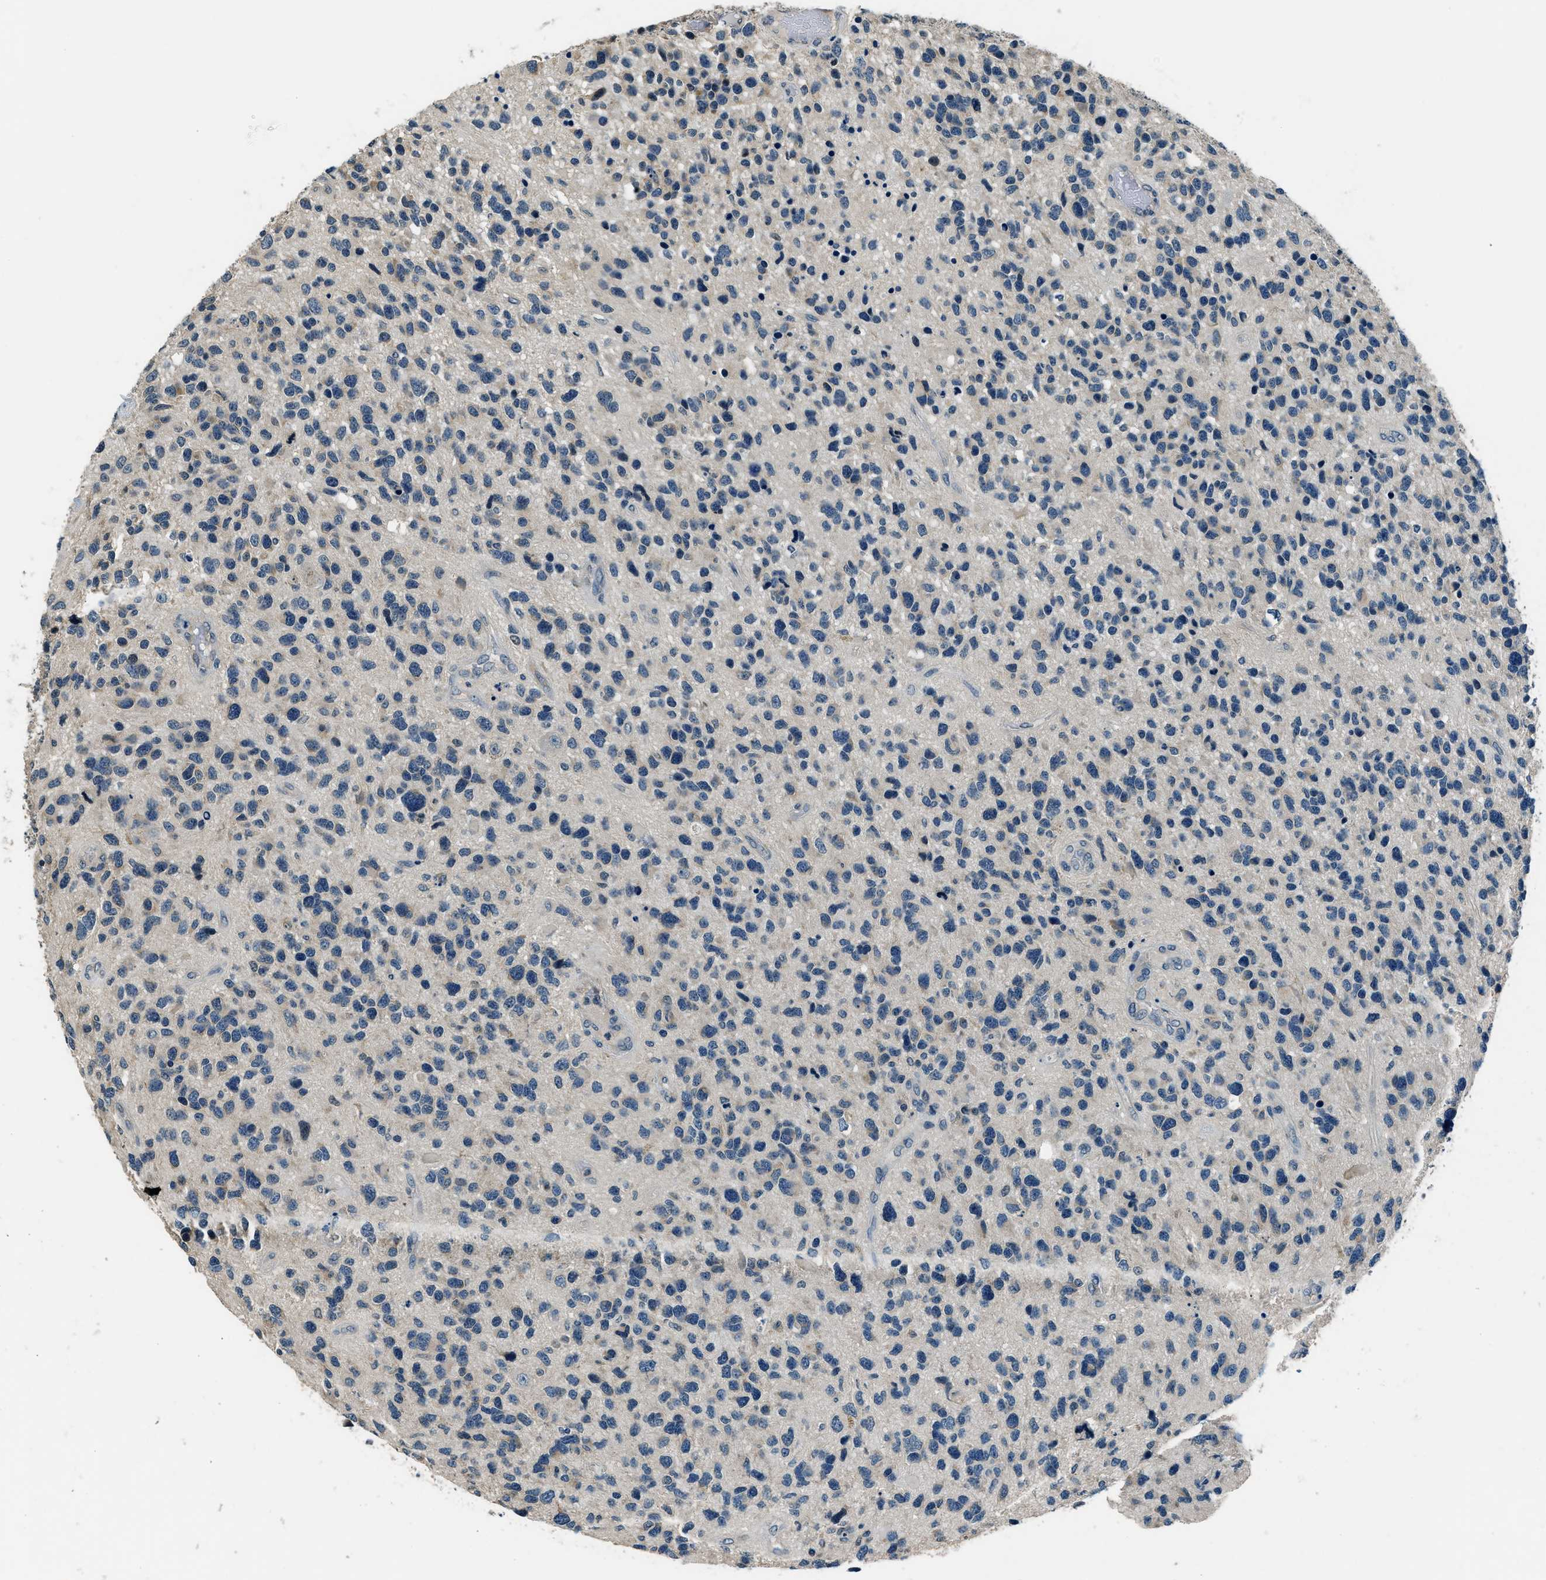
{"staining": {"intensity": "negative", "quantity": "none", "location": "none"}, "tissue": "glioma", "cell_type": "Tumor cells", "image_type": "cancer", "snomed": [{"axis": "morphology", "description": "Glioma, malignant, High grade"}, {"axis": "topography", "description": "Brain"}], "caption": "DAB (3,3'-diaminobenzidine) immunohistochemical staining of human glioma displays no significant positivity in tumor cells.", "gene": "NME8", "patient": {"sex": "female", "age": 58}}